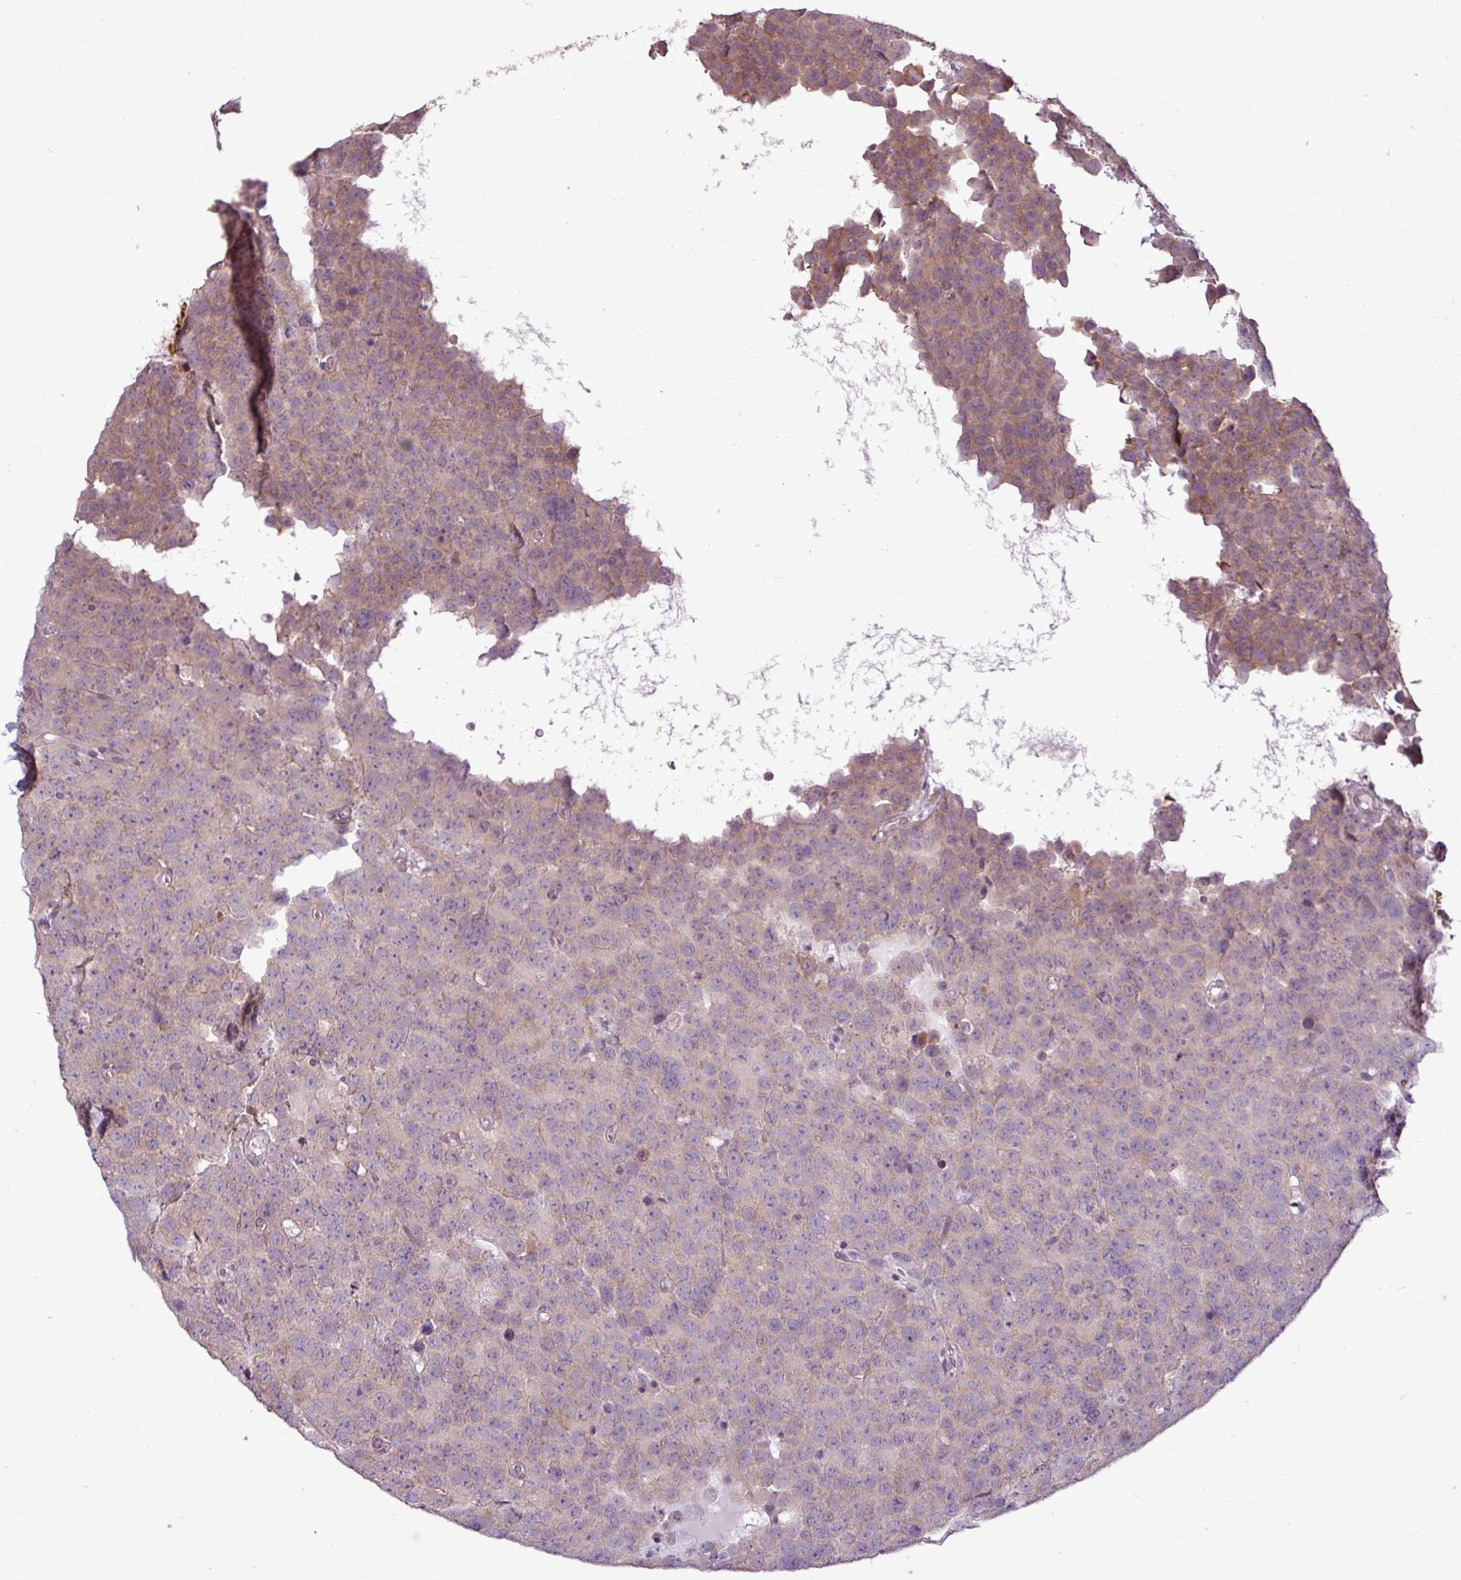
{"staining": {"intensity": "weak", "quantity": "<25%", "location": "cytoplasmic/membranous"}, "tissue": "testis cancer", "cell_type": "Tumor cells", "image_type": "cancer", "snomed": [{"axis": "morphology", "description": "Seminoma, NOS"}, {"axis": "topography", "description": "Testis"}], "caption": "High power microscopy histopathology image of an IHC image of seminoma (testis), revealing no significant staining in tumor cells.", "gene": "GPT2", "patient": {"sex": "male", "age": 71}}